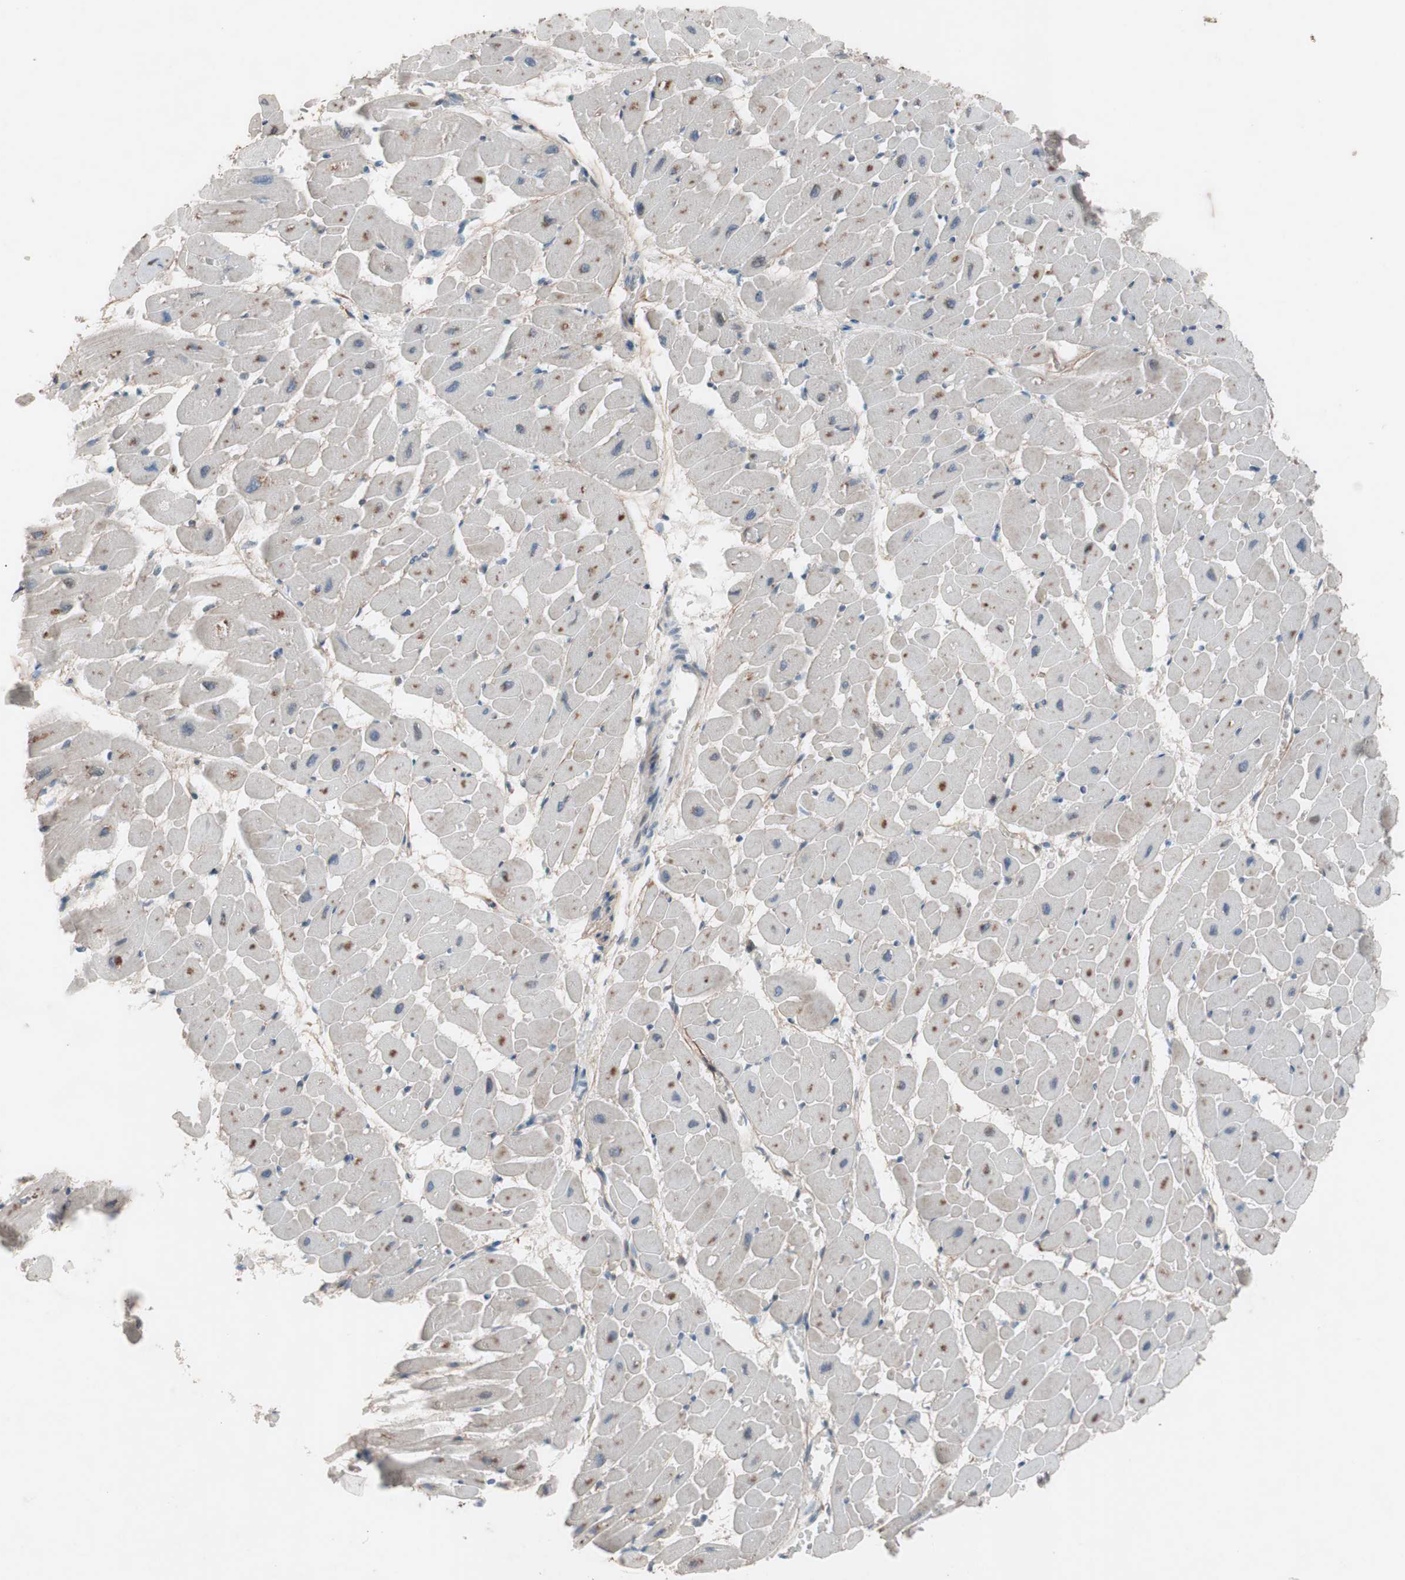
{"staining": {"intensity": "moderate", "quantity": "25%-75%", "location": "cytoplasmic/membranous"}, "tissue": "heart muscle", "cell_type": "Cardiomyocytes", "image_type": "normal", "snomed": [{"axis": "morphology", "description": "Normal tissue, NOS"}, {"axis": "topography", "description": "Heart"}], "caption": "A brown stain highlights moderate cytoplasmic/membranous staining of a protein in cardiomyocytes of unremarkable heart muscle.", "gene": "GRB7", "patient": {"sex": "male", "age": 45}}